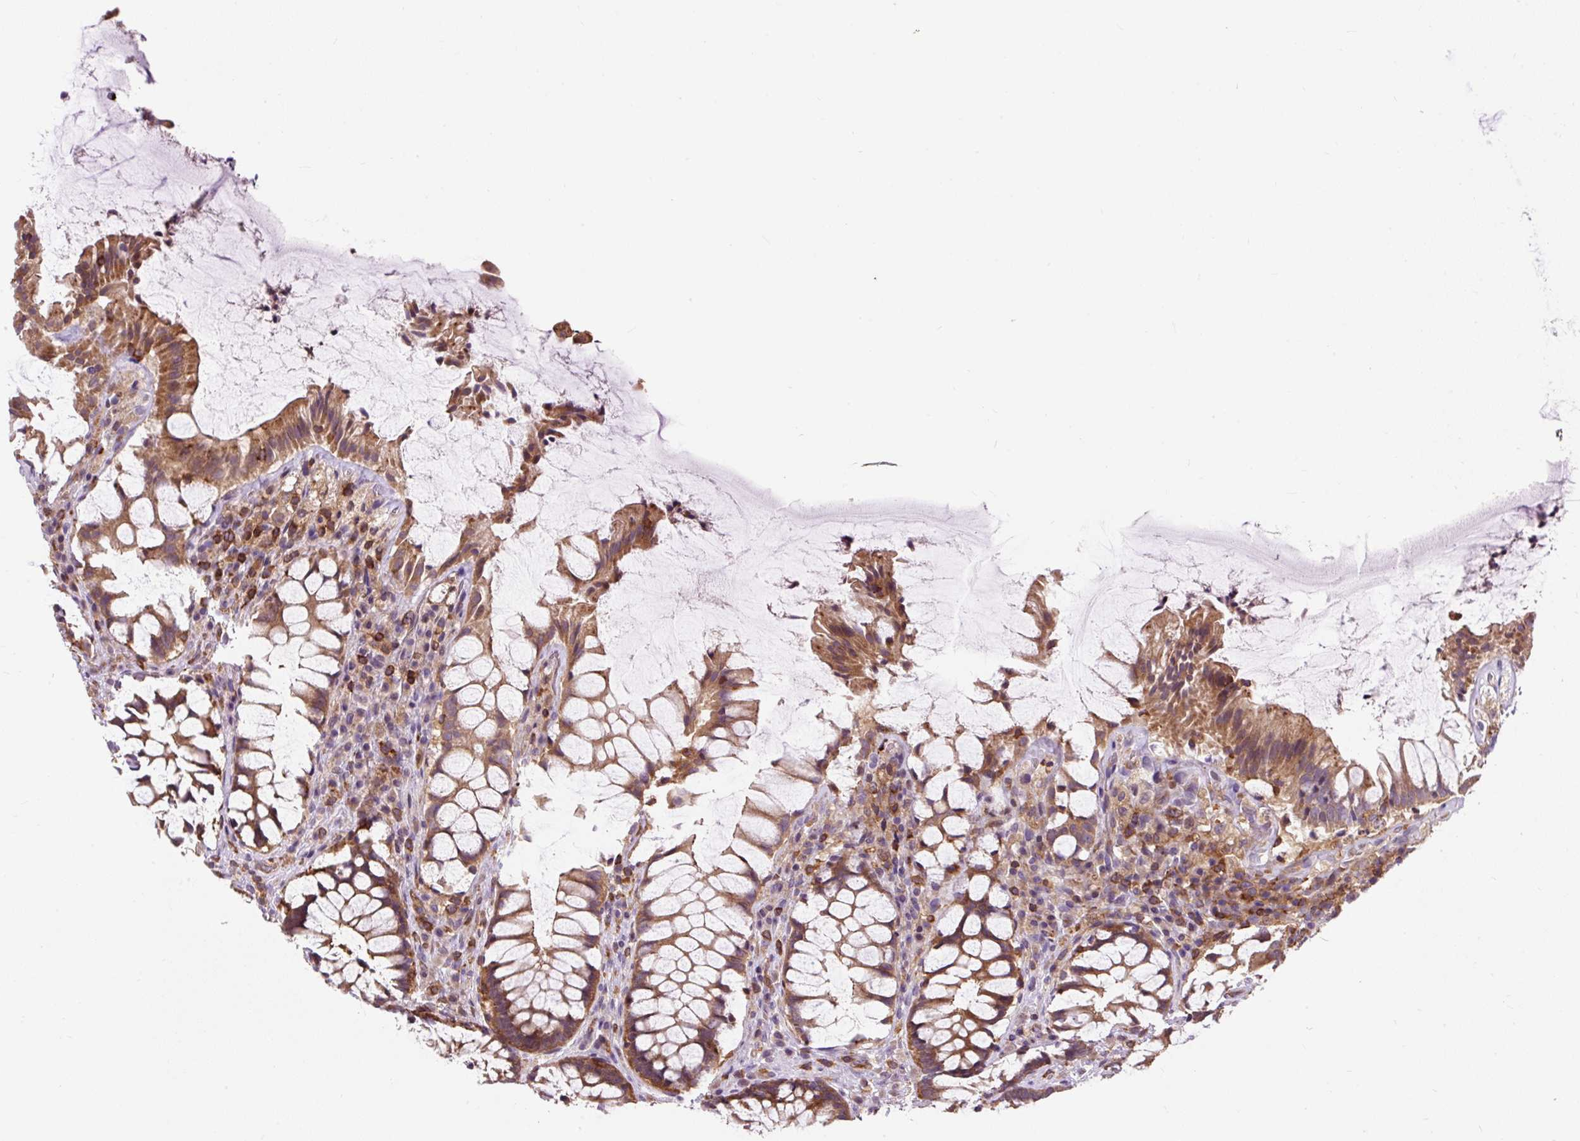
{"staining": {"intensity": "moderate", "quantity": ">75%", "location": "cytoplasmic/membranous"}, "tissue": "rectum", "cell_type": "Glandular cells", "image_type": "normal", "snomed": [{"axis": "morphology", "description": "Normal tissue, NOS"}, {"axis": "topography", "description": "Rectum"}], "caption": "A medium amount of moderate cytoplasmic/membranous staining is seen in about >75% of glandular cells in benign rectum. The staining was performed using DAB (3,3'-diaminobenzidine) to visualize the protein expression in brown, while the nuclei were stained in blue with hematoxylin (Magnification: 20x).", "gene": "CISD3", "patient": {"sex": "female", "age": 58}}